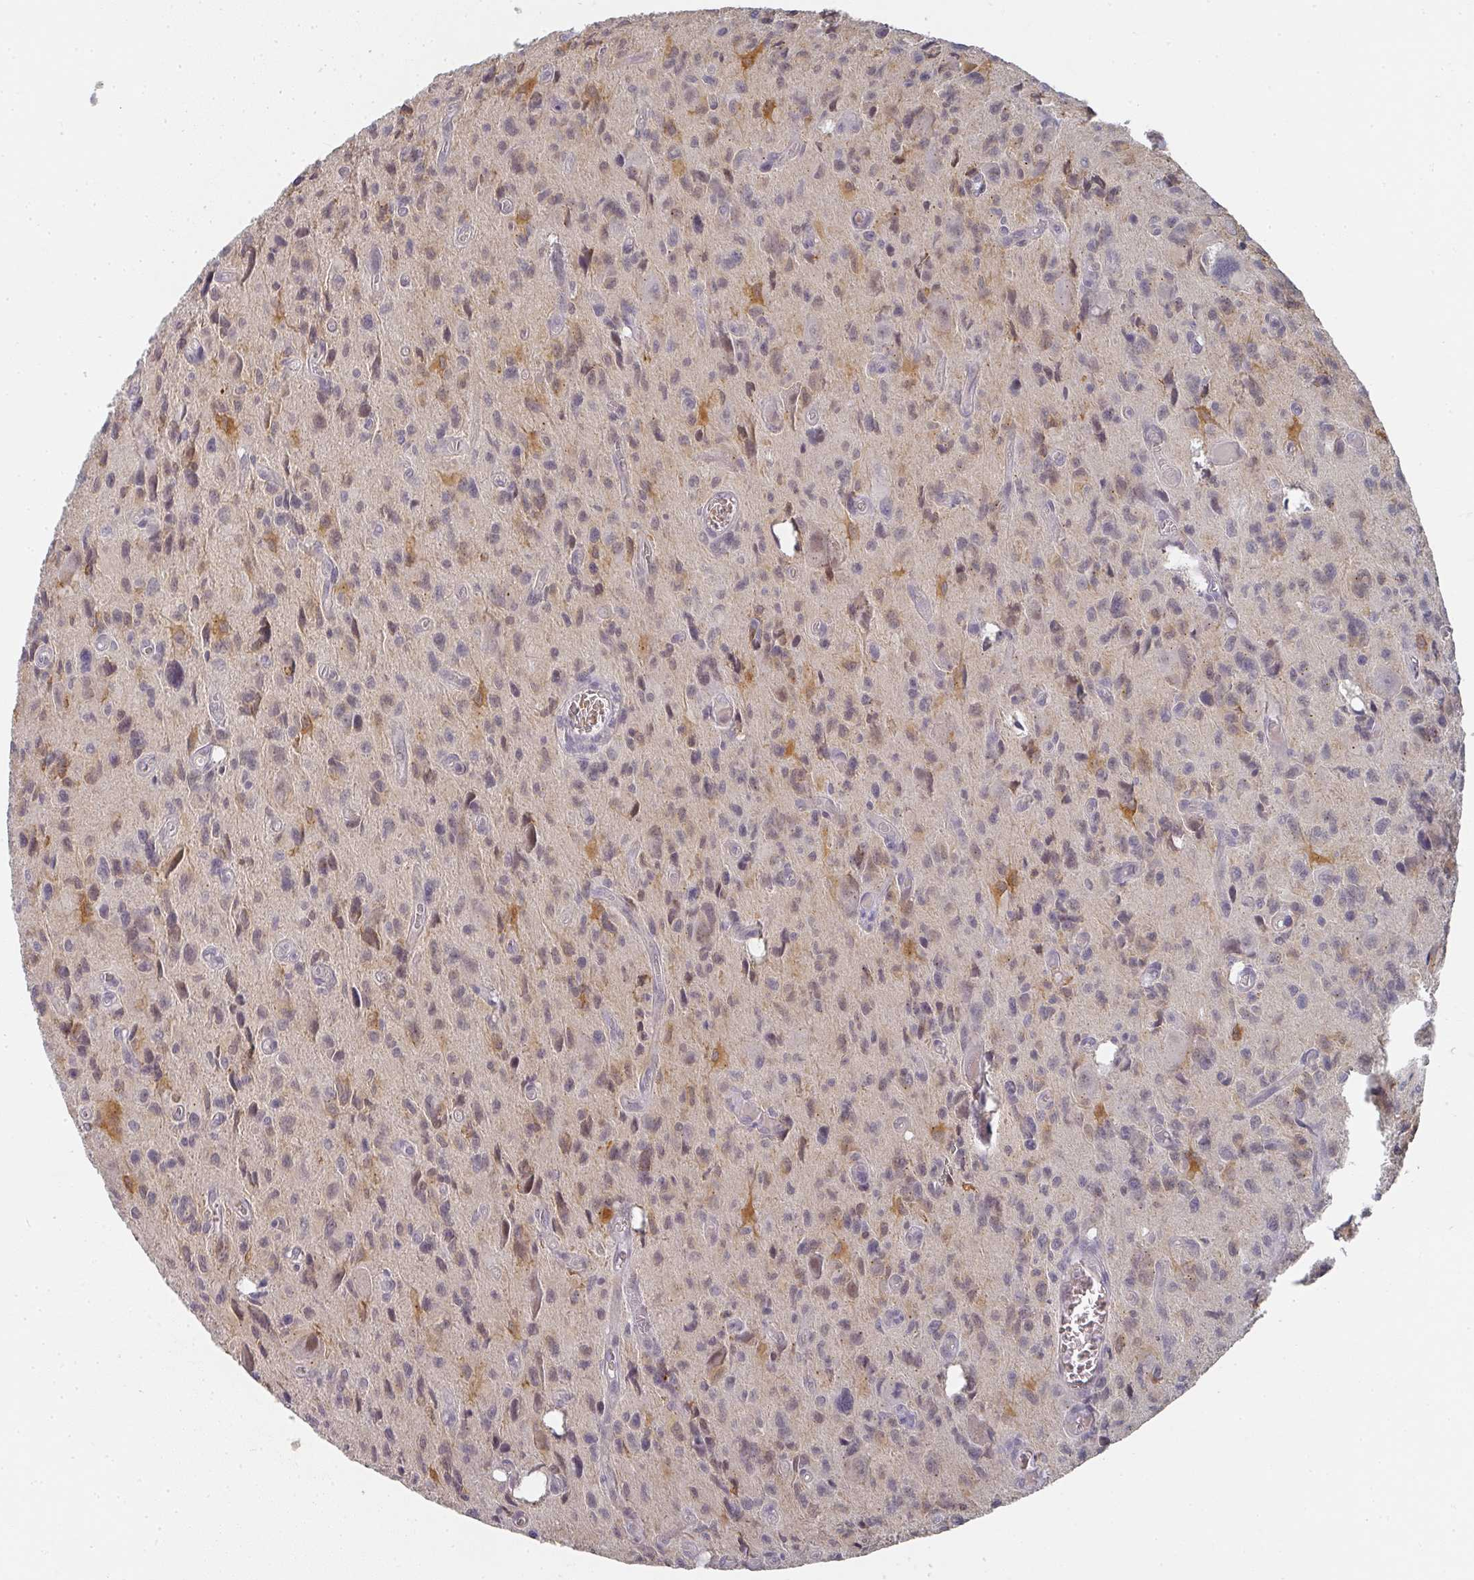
{"staining": {"intensity": "moderate", "quantity": "25%-75%", "location": "cytoplasmic/membranous,nuclear"}, "tissue": "glioma", "cell_type": "Tumor cells", "image_type": "cancer", "snomed": [{"axis": "morphology", "description": "Glioma, malignant, High grade"}, {"axis": "topography", "description": "Brain"}], "caption": "This histopathology image reveals glioma stained with IHC to label a protein in brown. The cytoplasmic/membranous and nuclear of tumor cells show moderate positivity for the protein. Nuclei are counter-stained blue.", "gene": "SHISA2", "patient": {"sex": "male", "age": 76}}